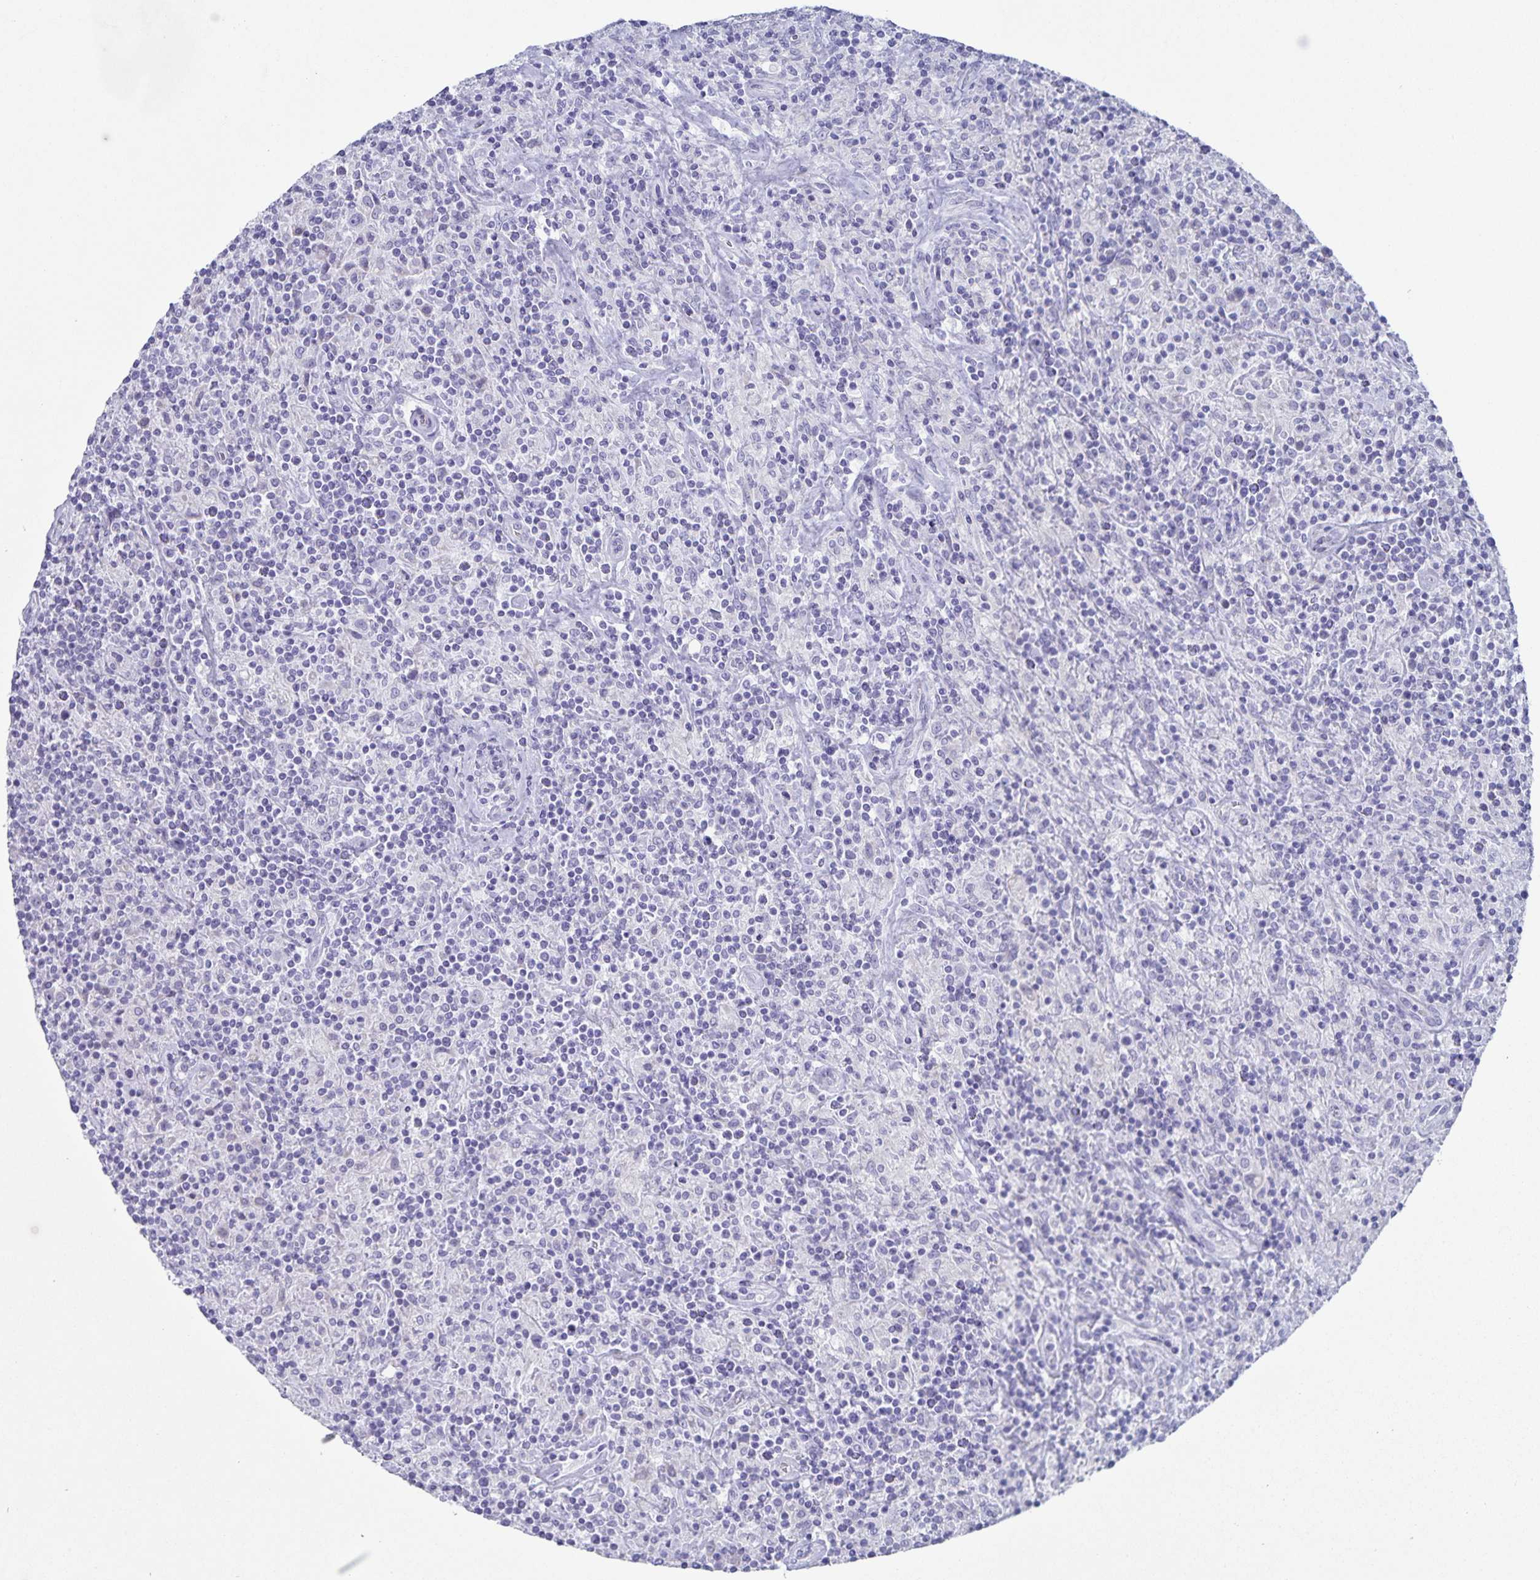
{"staining": {"intensity": "negative", "quantity": "none", "location": "none"}, "tissue": "lymphoma", "cell_type": "Tumor cells", "image_type": "cancer", "snomed": [{"axis": "morphology", "description": "Hodgkin's disease, NOS"}, {"axis": "topography", "description": "Lymph node"}], "caption": "The image demonstrates no significant staining in tumor cells of lymphoma.", "gene": "AQP4", "patient": {"sex": "male", "age": 70}}